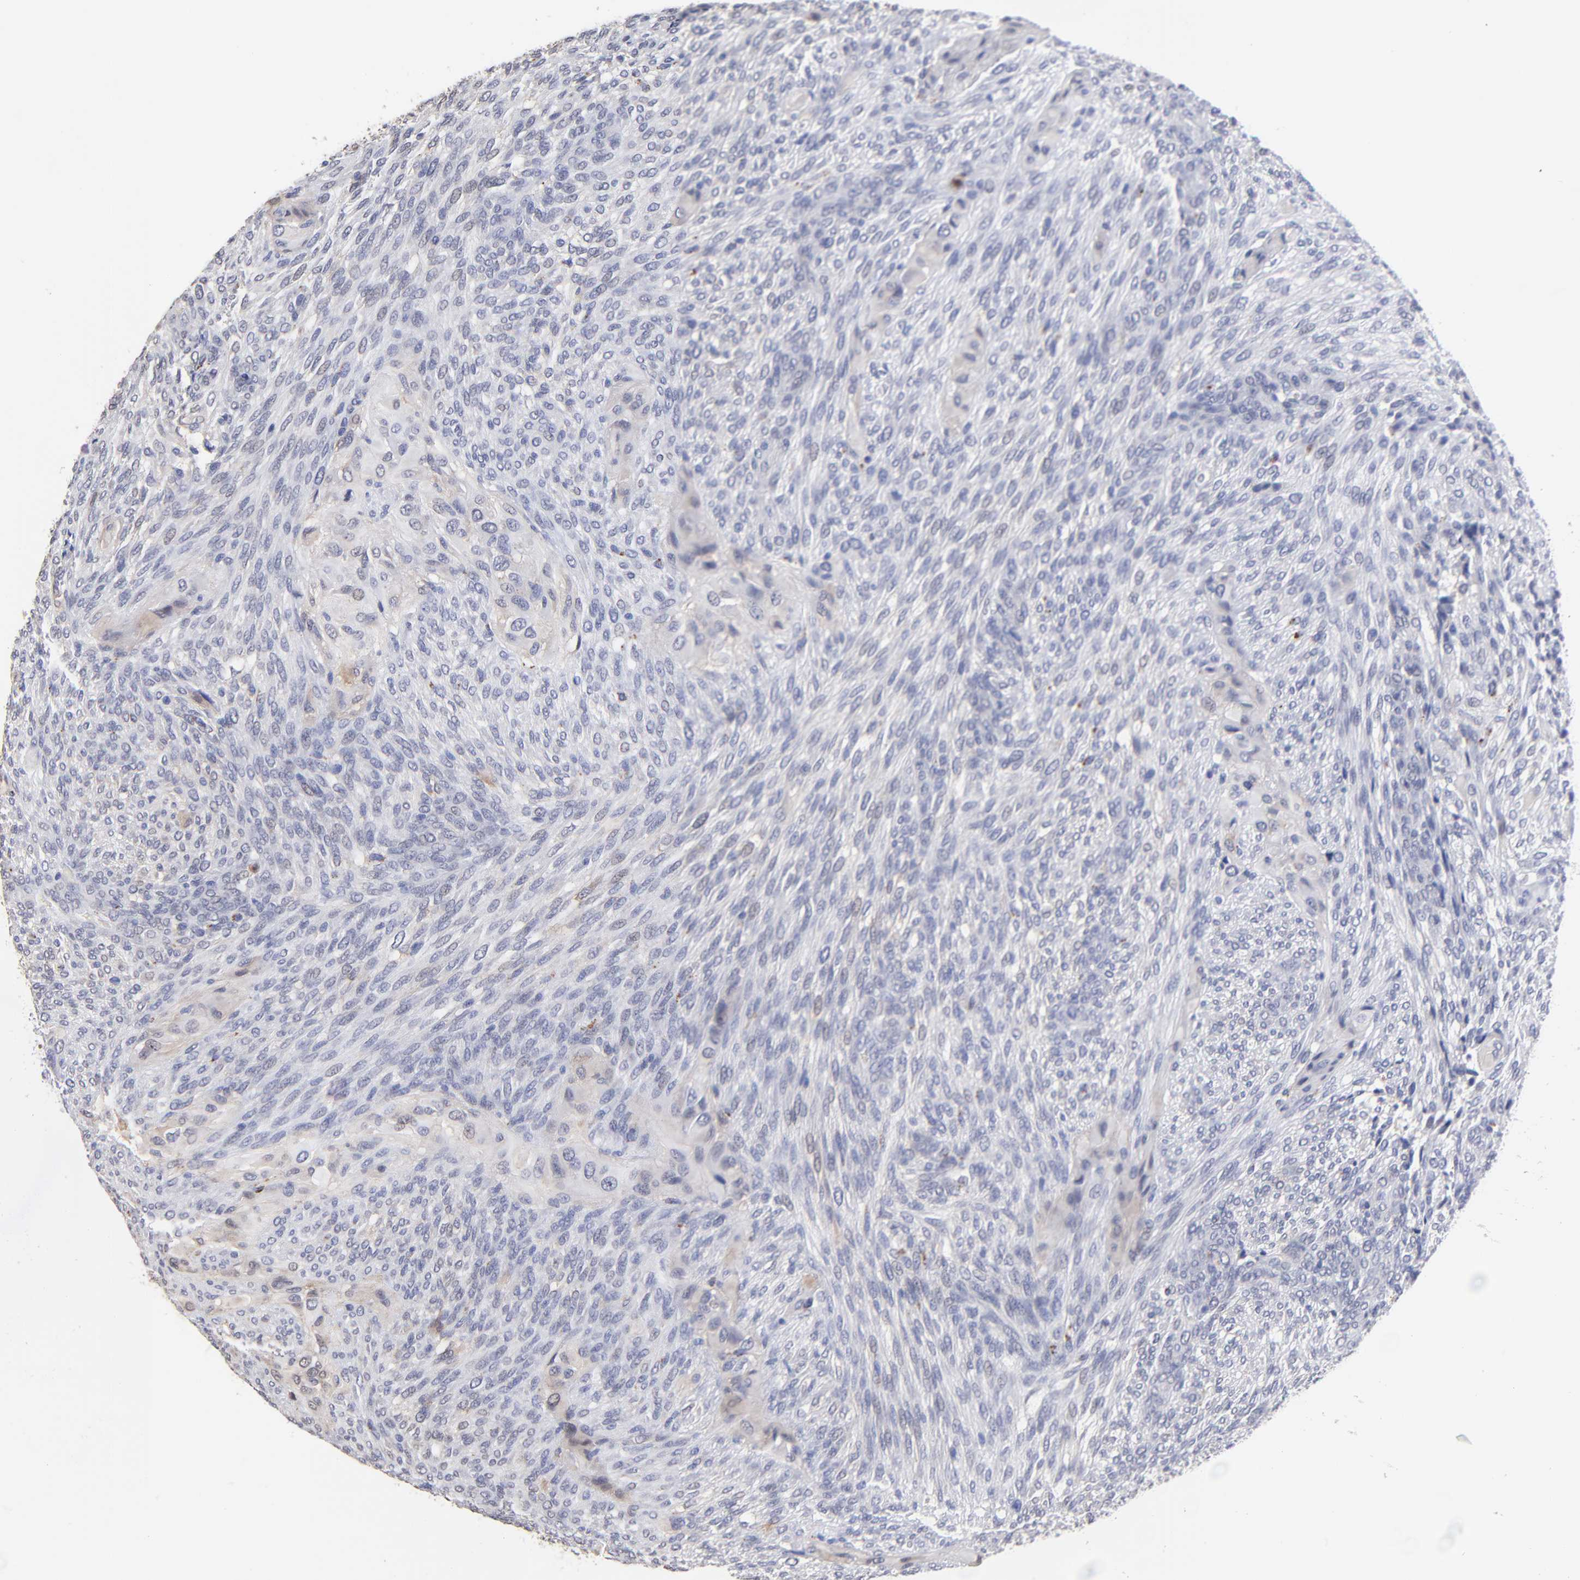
{"staining": {"intensity": "moderate", "quantity": "<25%", "location": "cytoplasmic/membranous"}, "tissue": "glioma", "cell_type": "Tumor cells", "image_type": "cancer", "snomed": [{"axis": "morphology", "description": "Glioma, malignant, High grade"}, {"axis": "topography", "description": "Cerebral cortex"}], "caption": "A brown stain highlights moderate cytoplasmic/membranous expression of a protein in malignant high-grade glioma tumor cells.", "gene": "SMARCA1", "patient": {"sex": "female", "age": 55}}